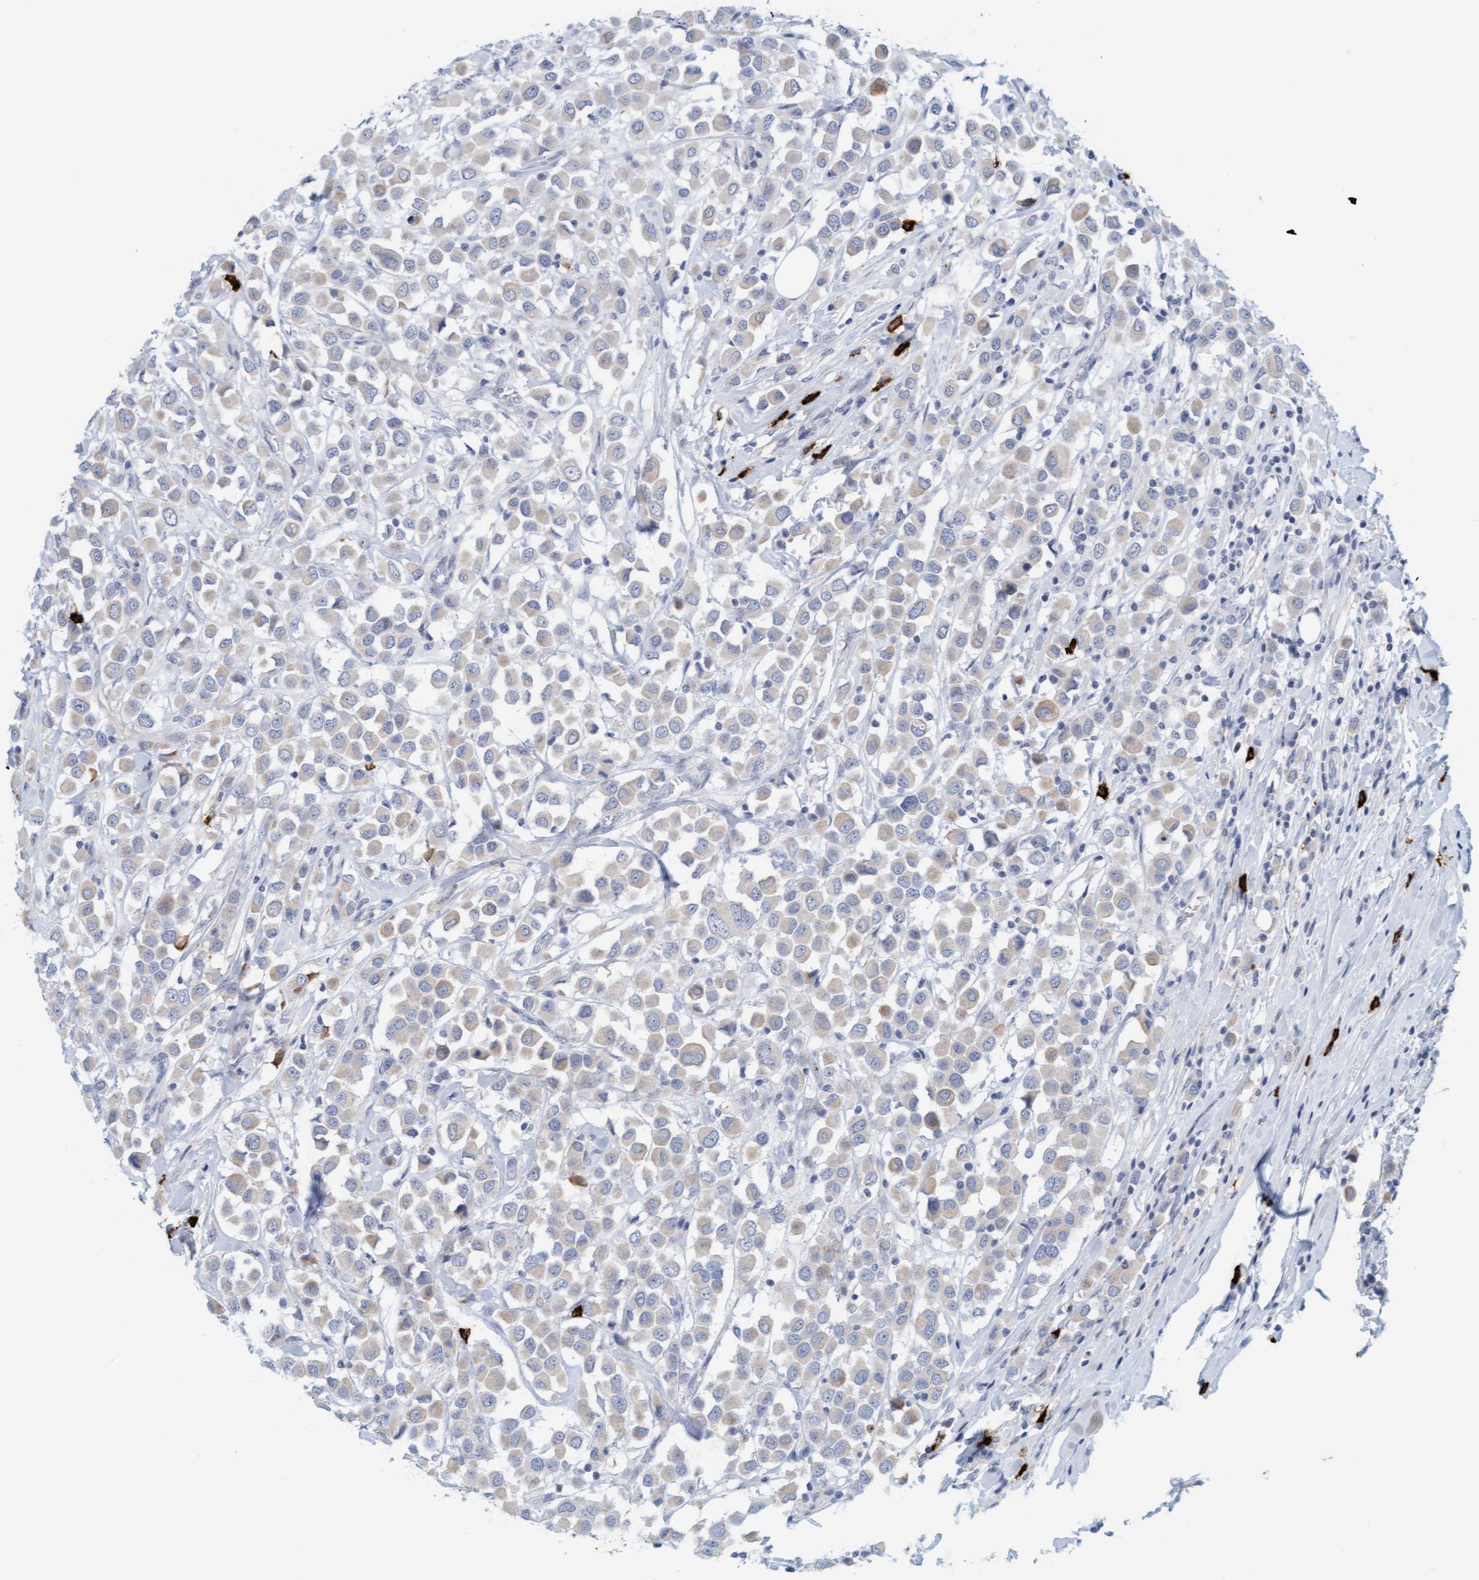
{"staining": {"intensity": "weak", "quantity": "<25%", "location": "cytoplasmic/membranous"}, "tissue": "breast cancer", "cell_type": "Tumor cells", "image_type": "cancer", "snomed": [{"axis": "morphology", "description": "Duct carcinoma"}, {"axis": "topography", "description": "Breast"}], "caption": "The IHC micrograph has no significant staining in tumor cells of breast cancer tissue. (Immunohistochemistry (ihc), brightfield microscopy, high magnification).", "gene": "CPA3", "patient": {"sex": "female", "age": 61}}